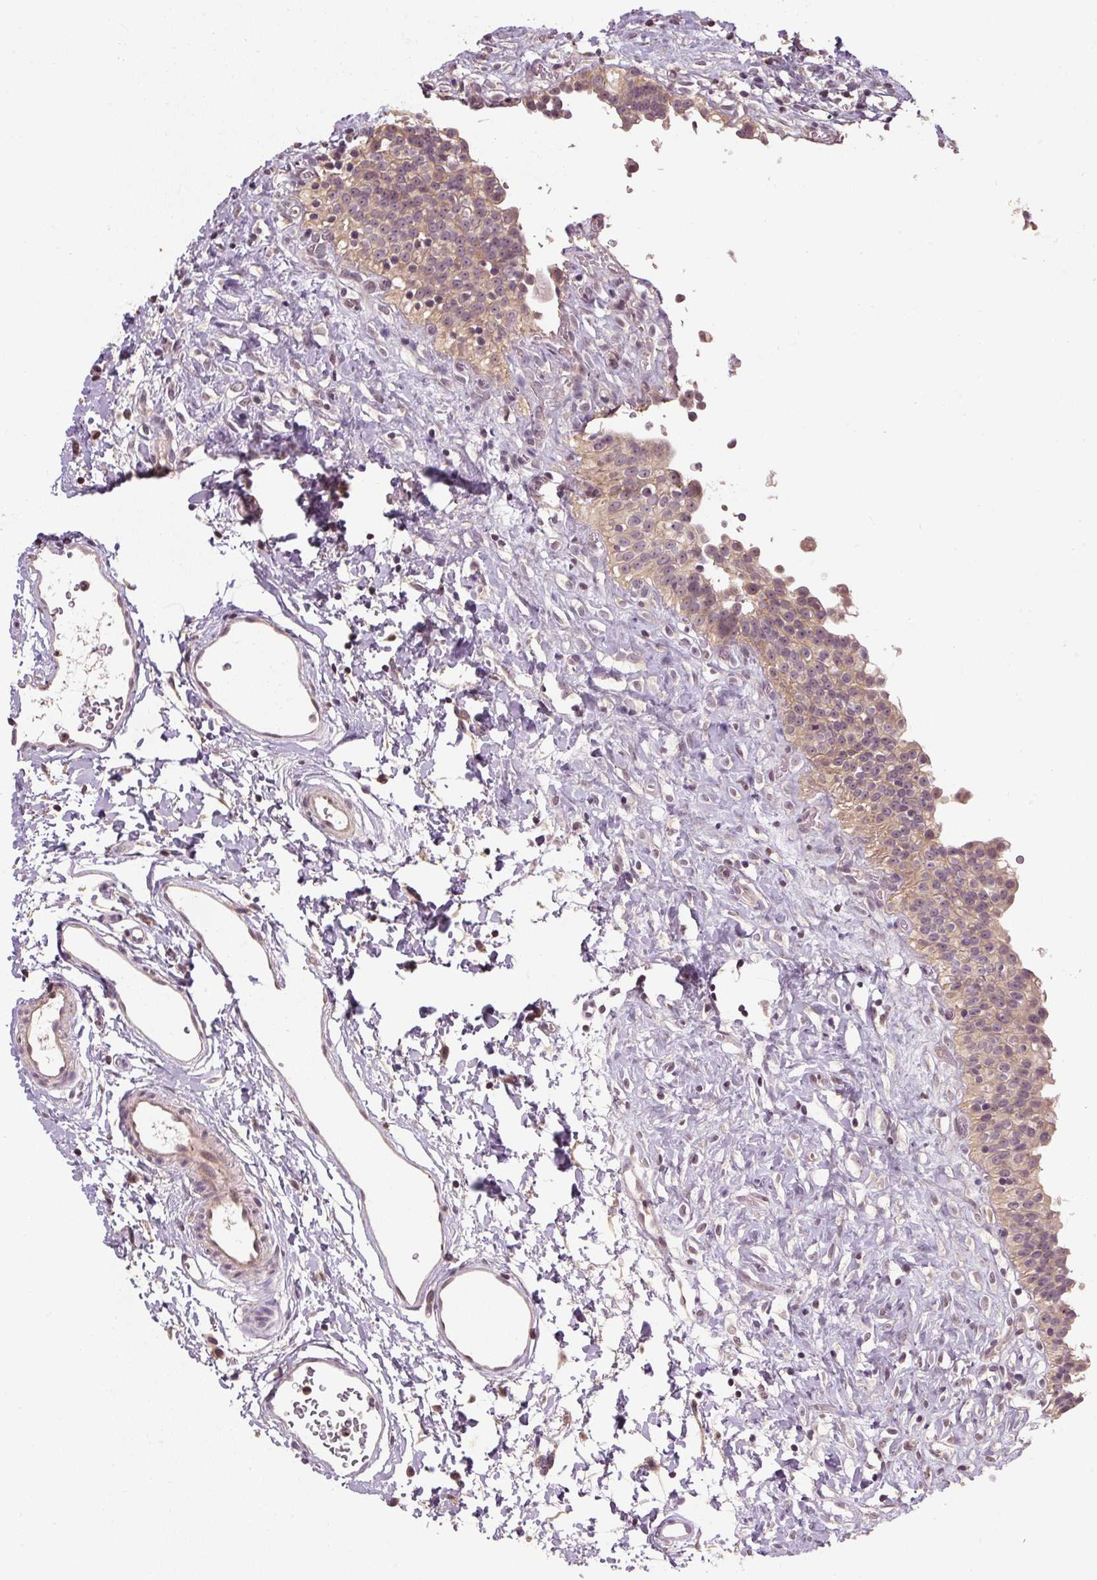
{"staining": {"intensity": "weak", "quantity": "25%-75%", "location": "cytoplasmic/membranous"}, "tissue": "urinary bladder", "cell_type": "Urothelial cells", "image_type": "normal", "snomed": [{"axis": "morphology", "description": "Normal tissue, NOS"}, {"axis": "topography", "description": "Urinary bladder"}], "caption": "Weak cytoplasmic/membranous protein expression is present in about 25%-75% of urothelial cells in urinary bladder.", "gene": "CFAP65", "patient": {"sex": "male", "age": 51}}